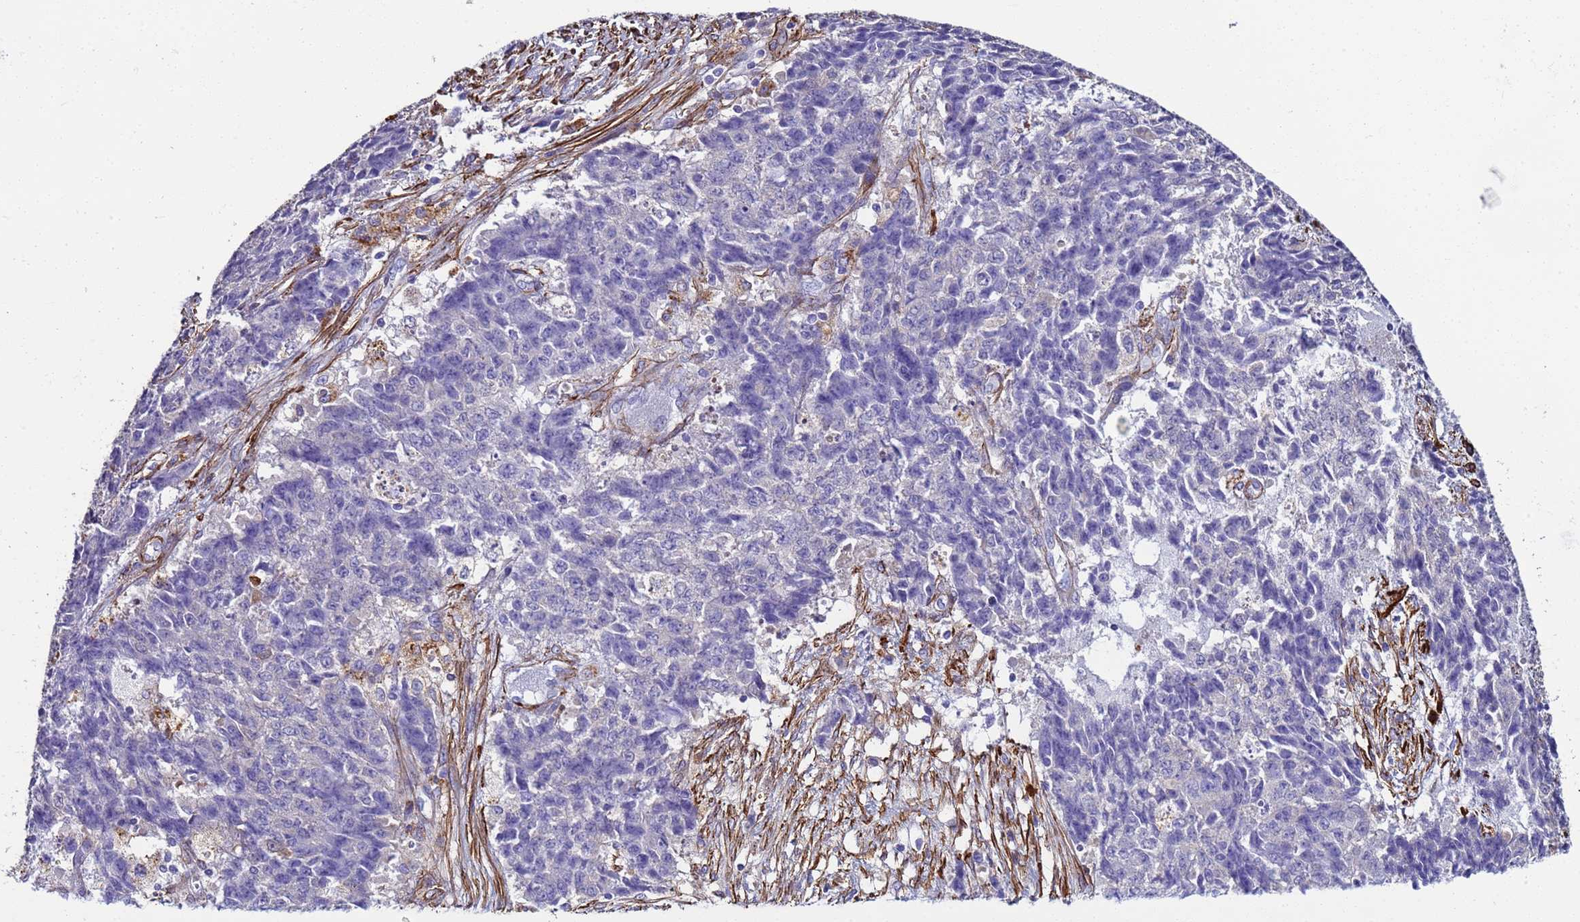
{"staining": {"intensity": "negative", "quantity": "none", "location": "none"}, "tissue": "ovarian cancer", "cell_type": "Tumor cells", "image_type": "cancer", "snomed": [{"axis": "morphology", "description": "Carcinoma, endometroid"}, {"axis": "topography", "description": "Ovary"}], "caption": "Ovarian cancer was stained to show a protein in brown. There is no significant expression in tumor cells.", "gene": "RABL2B", "patient": {"sex": "female", "age": 42}}